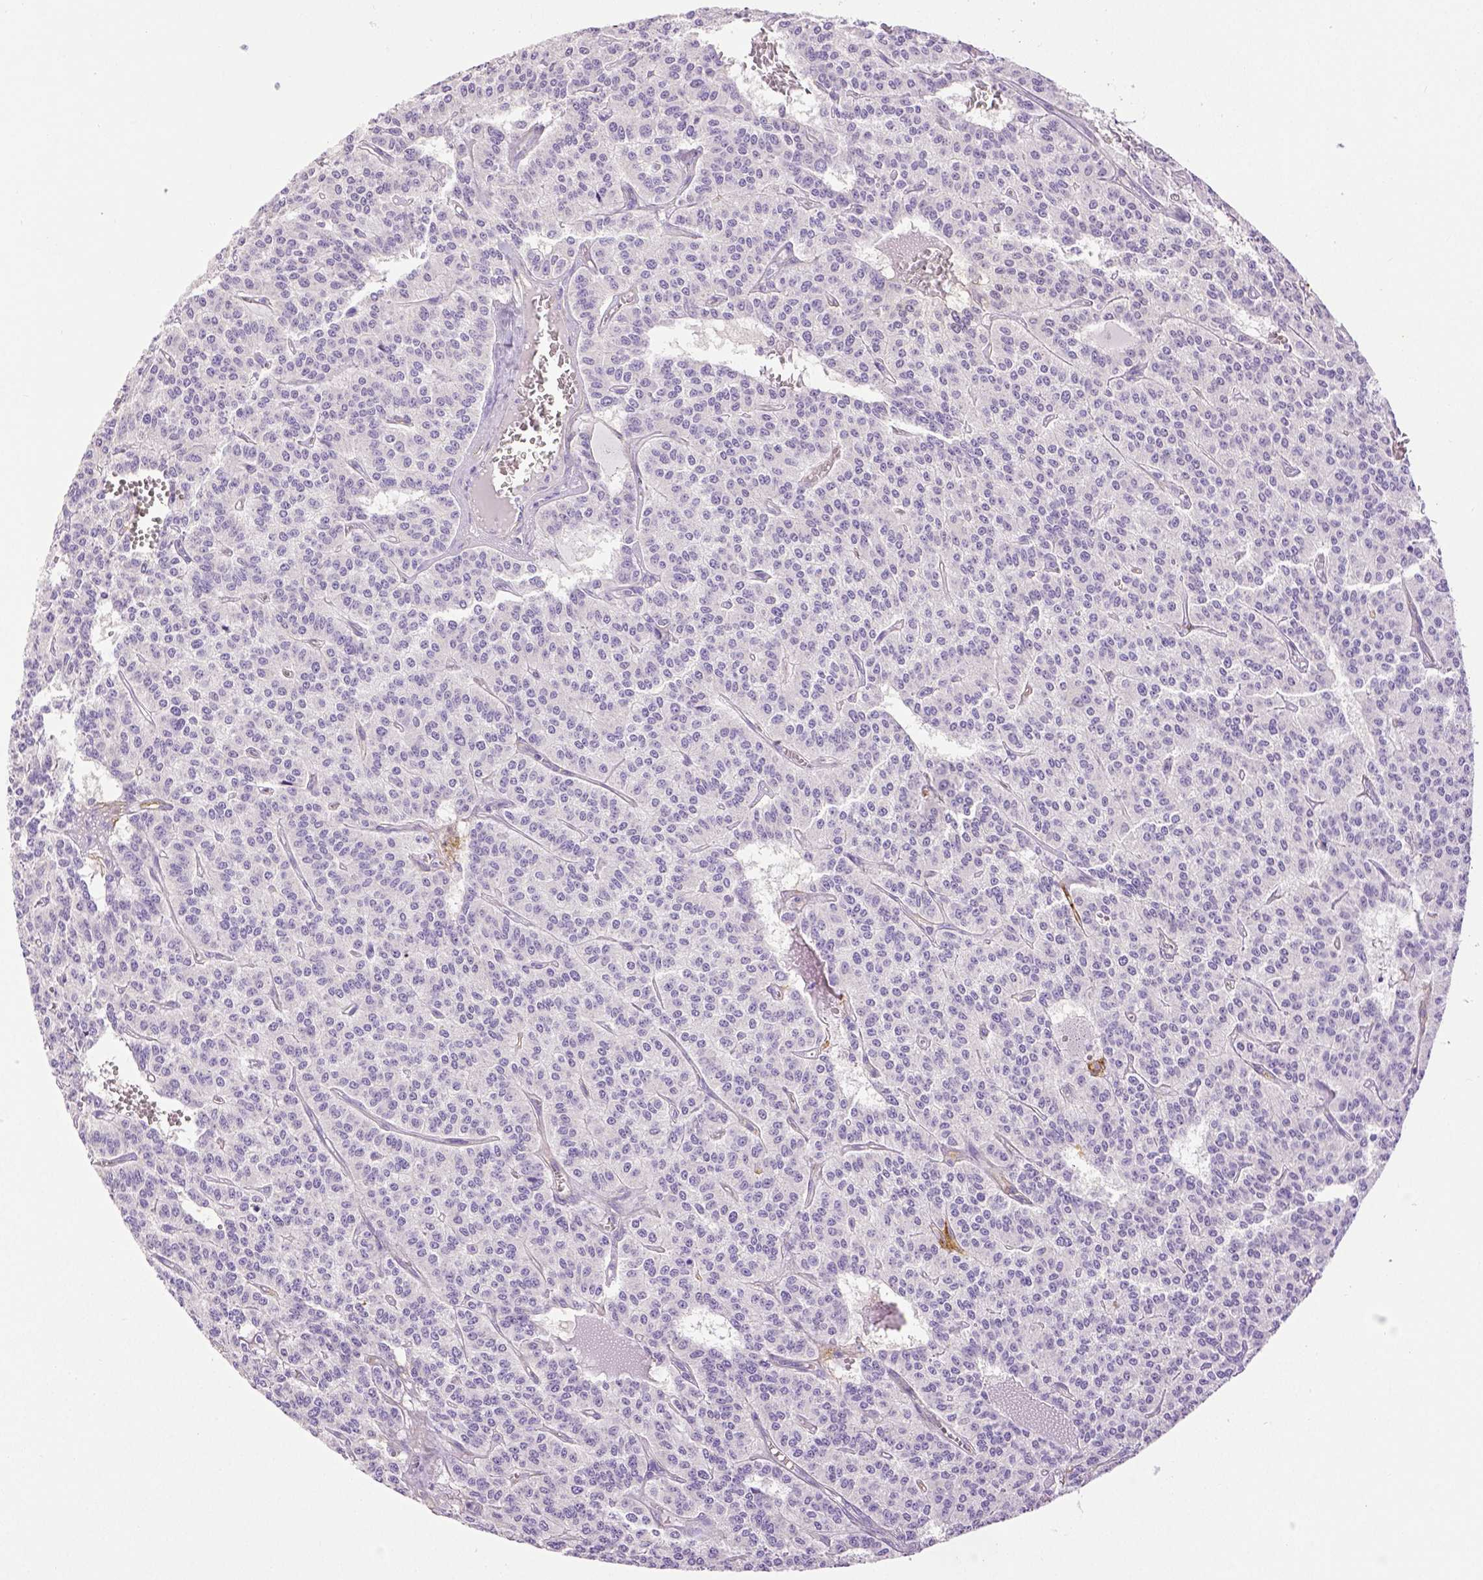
{"staining": {"intensity": "negative", "quantity": "none", "location": "none"}, "tissue": "carcinoid", "cell_type": "Tumor cells", "image_type": "cancer", "snomed": [{"axis": "morphology", "description": "Carcinoid, malignant, NOS"}, {"axis": "topography", "description": "Lung"}], "caption": "Immunohistochemistry of malignant carcinoid displays no positivity in tumor cells.", "gene": "THY1", "patient": {"sex": "female", "age": 71}}